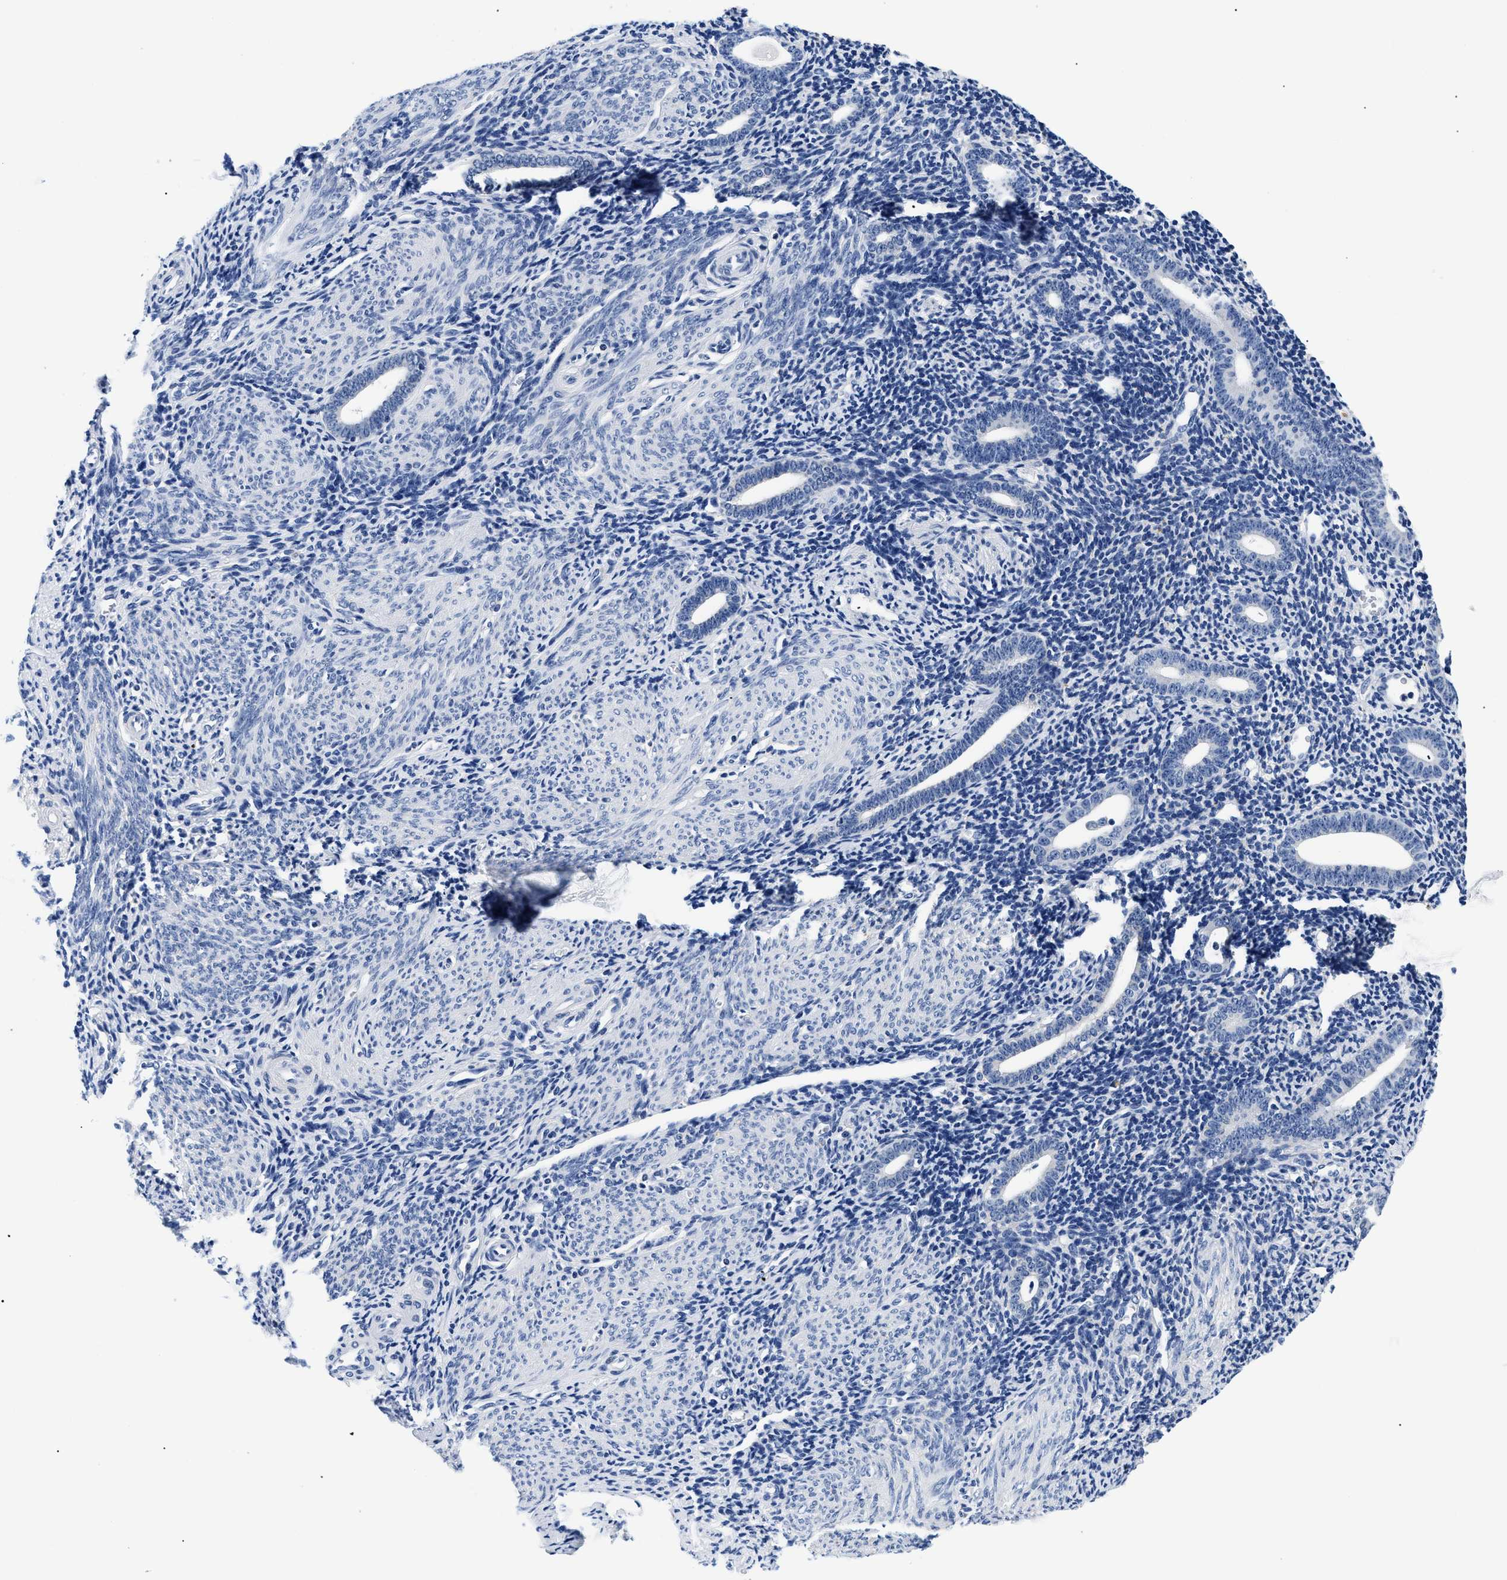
{"staining": {"intensity": "negative", "quantity": "none", "location": "none"}, "tissue": "endometrium", "cell_type": "Cells in endometrial stroma", "image_type": "normal", "snomed": [{"axis": "morphology", "description": "Normal tissue, NOS"}, {"axis": "topography", "description": "Endometrium"}], "caption": "An image of endometrium stained for a protein exhibits no brown staining in cells in endometrial stroma. The staining is performed using DAB brown chromogen with nuclei counter-stained in using hematoxylin.", "gene": "MEA1", "patient": {"sex": "female", "age": 50}}